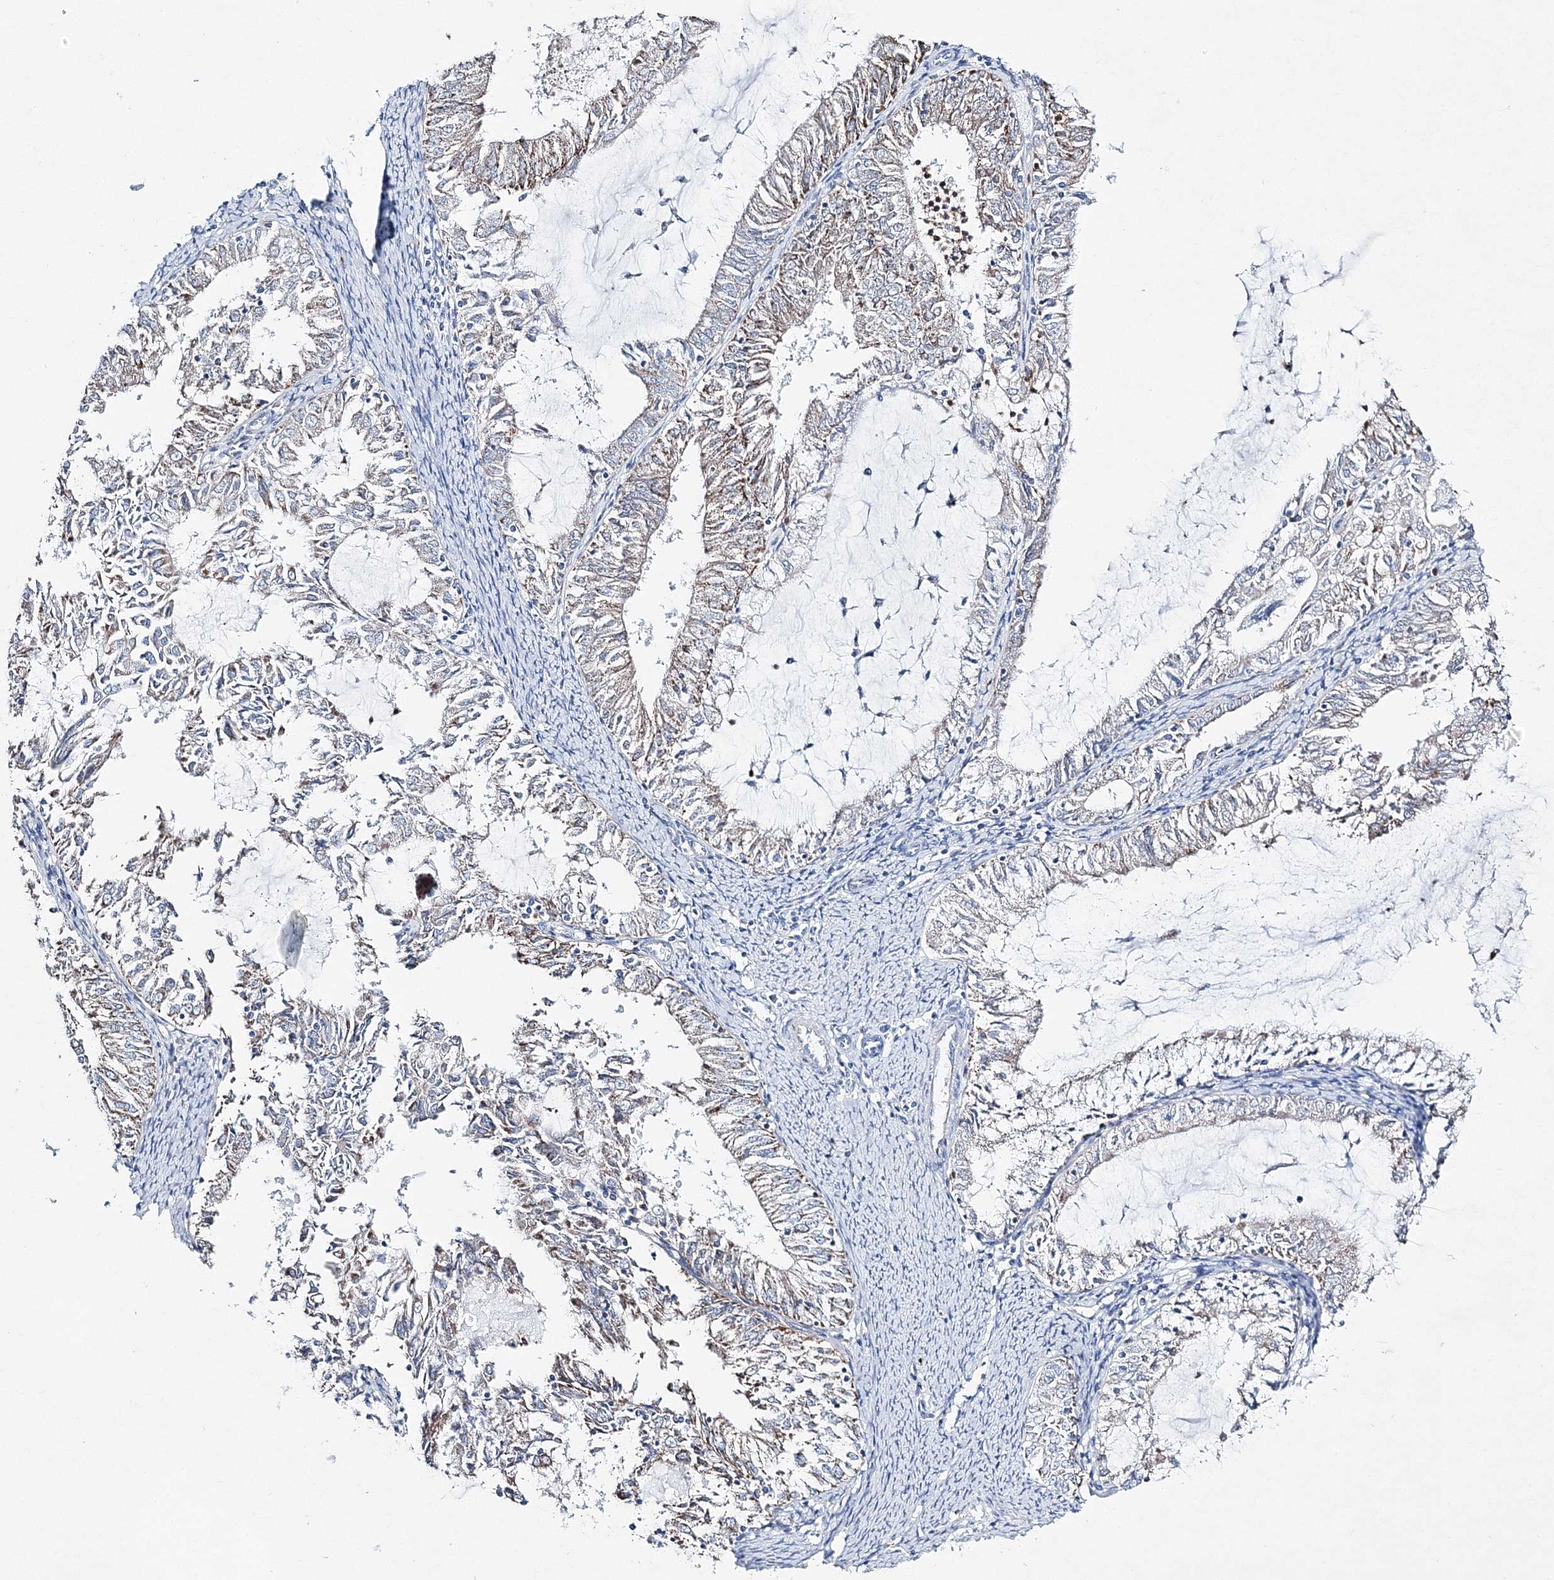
{"staining": {"intensity": "weak", "quantity": ">75%", "location": "cytoplasmic/membranous"}, "tissue": "endometrial cancer", "cell_type": "Tumor cells", "image_type": "cancer", "snomed": [{"axis": "morphology", "description": "Adenocarcinoma, NOS"}, {"axis": "topography", "description": "Endometrium"}], "caption": "A low amount of weak cytoplasmic/membranous positivity is present in approximately >75% of tumor cells in adenocarcinoma (endometrial) tissue. (DAB = brown stain, brightfield microscopy at high magnification).", "gene": "HIBCH", "patient": {"sex": "female", "age": 57}}